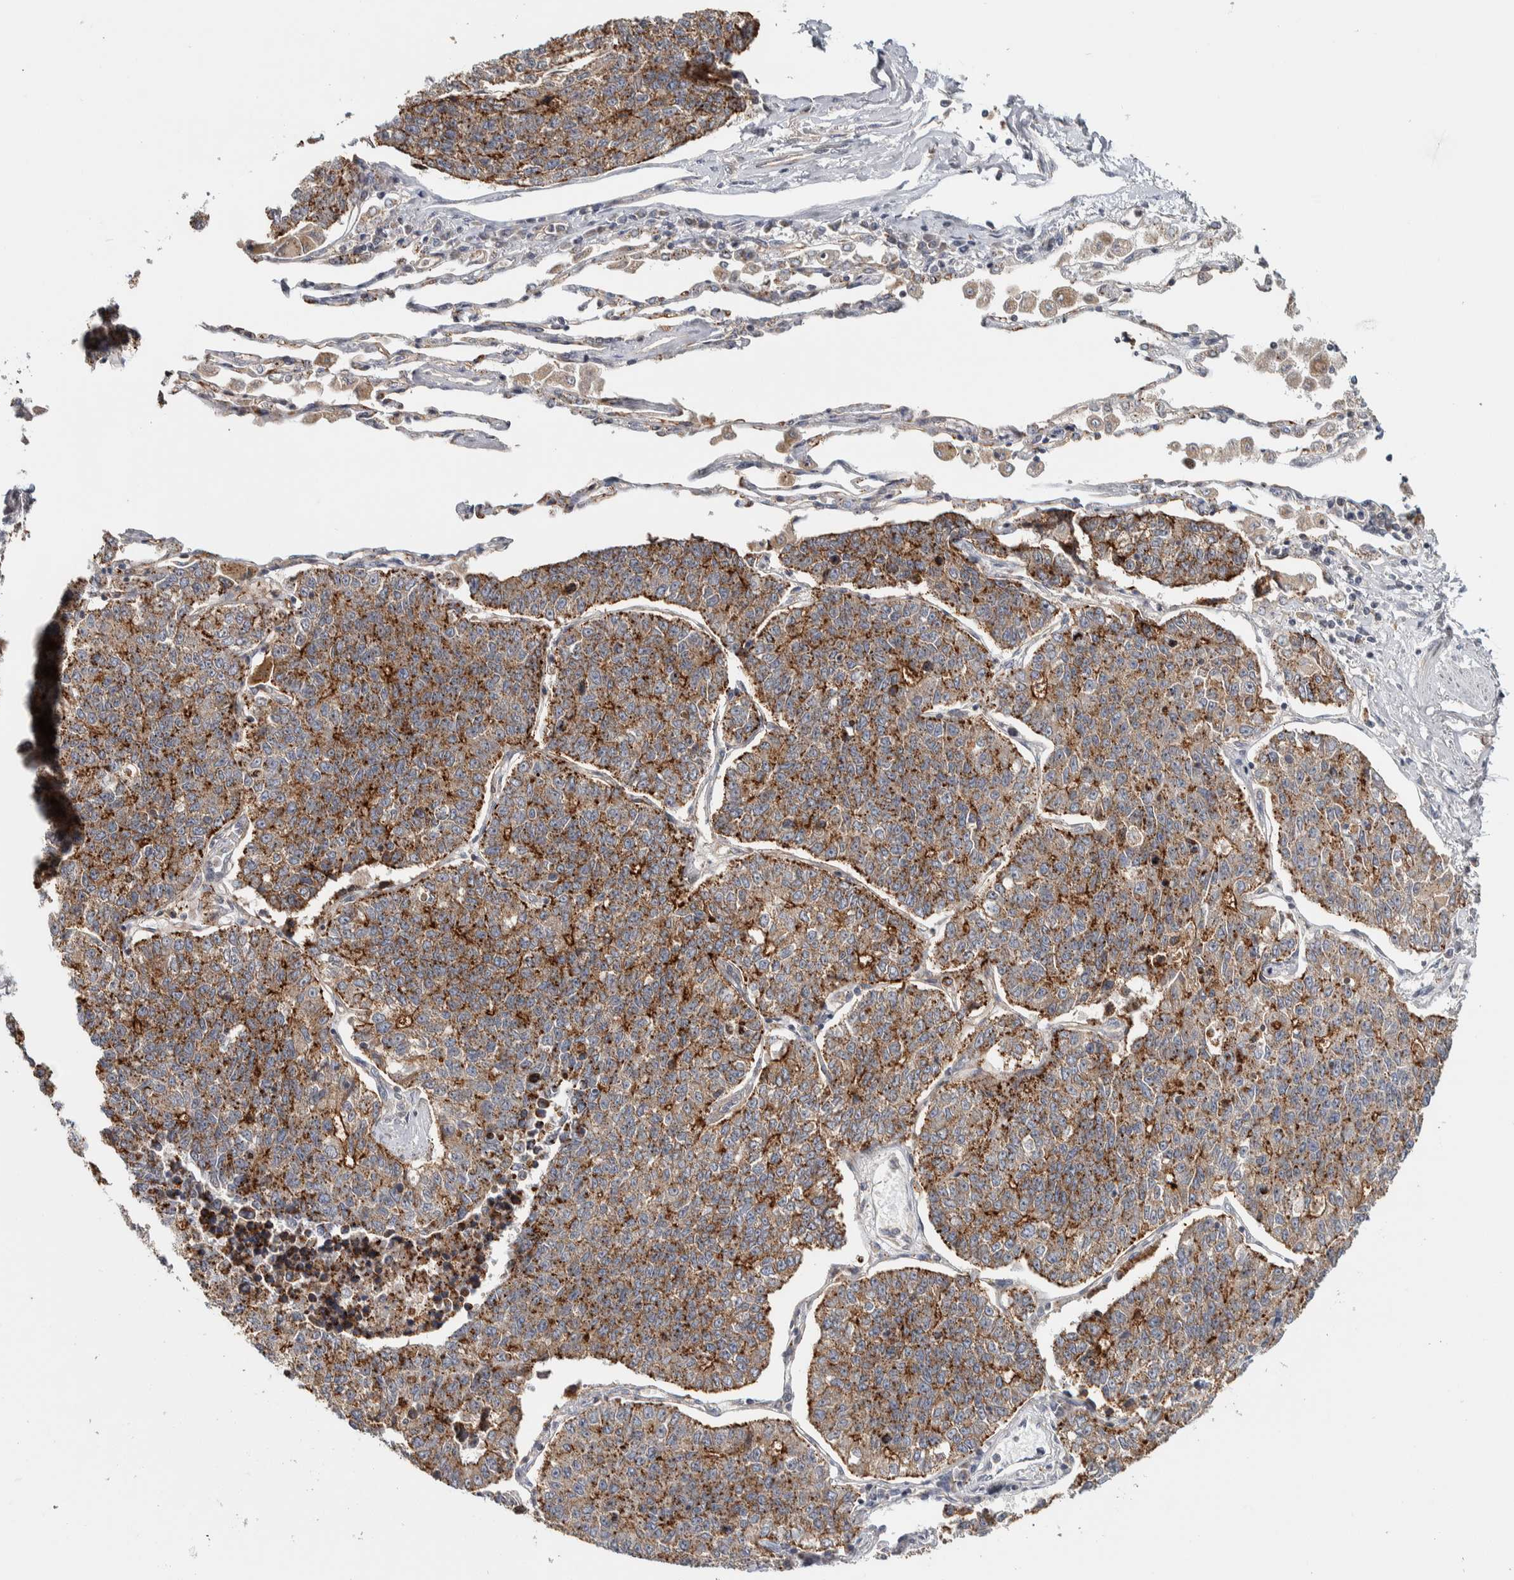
{"staining": {"intensity": "strong", "quantity": "25%-75%", "location": "cytoplasmic/membranous"}, "tissue": "lung cancer", "cell_type": "Tumor cells", "image_type": "cancer", "snomed": [{"axis": "morphology", "description": "Adenocarcinoma, NOS"}, {"axis": "topography", "description": "Lung"}], "caption": "Immunohistochemical staining of lung adenocarcinoma exhibits high levels of strong cytoplasmic/membranous staining in about 25%-75% of tumor cells.", "gene": "CHMP4C", "patient": {"sex": "male", "age": 49}}